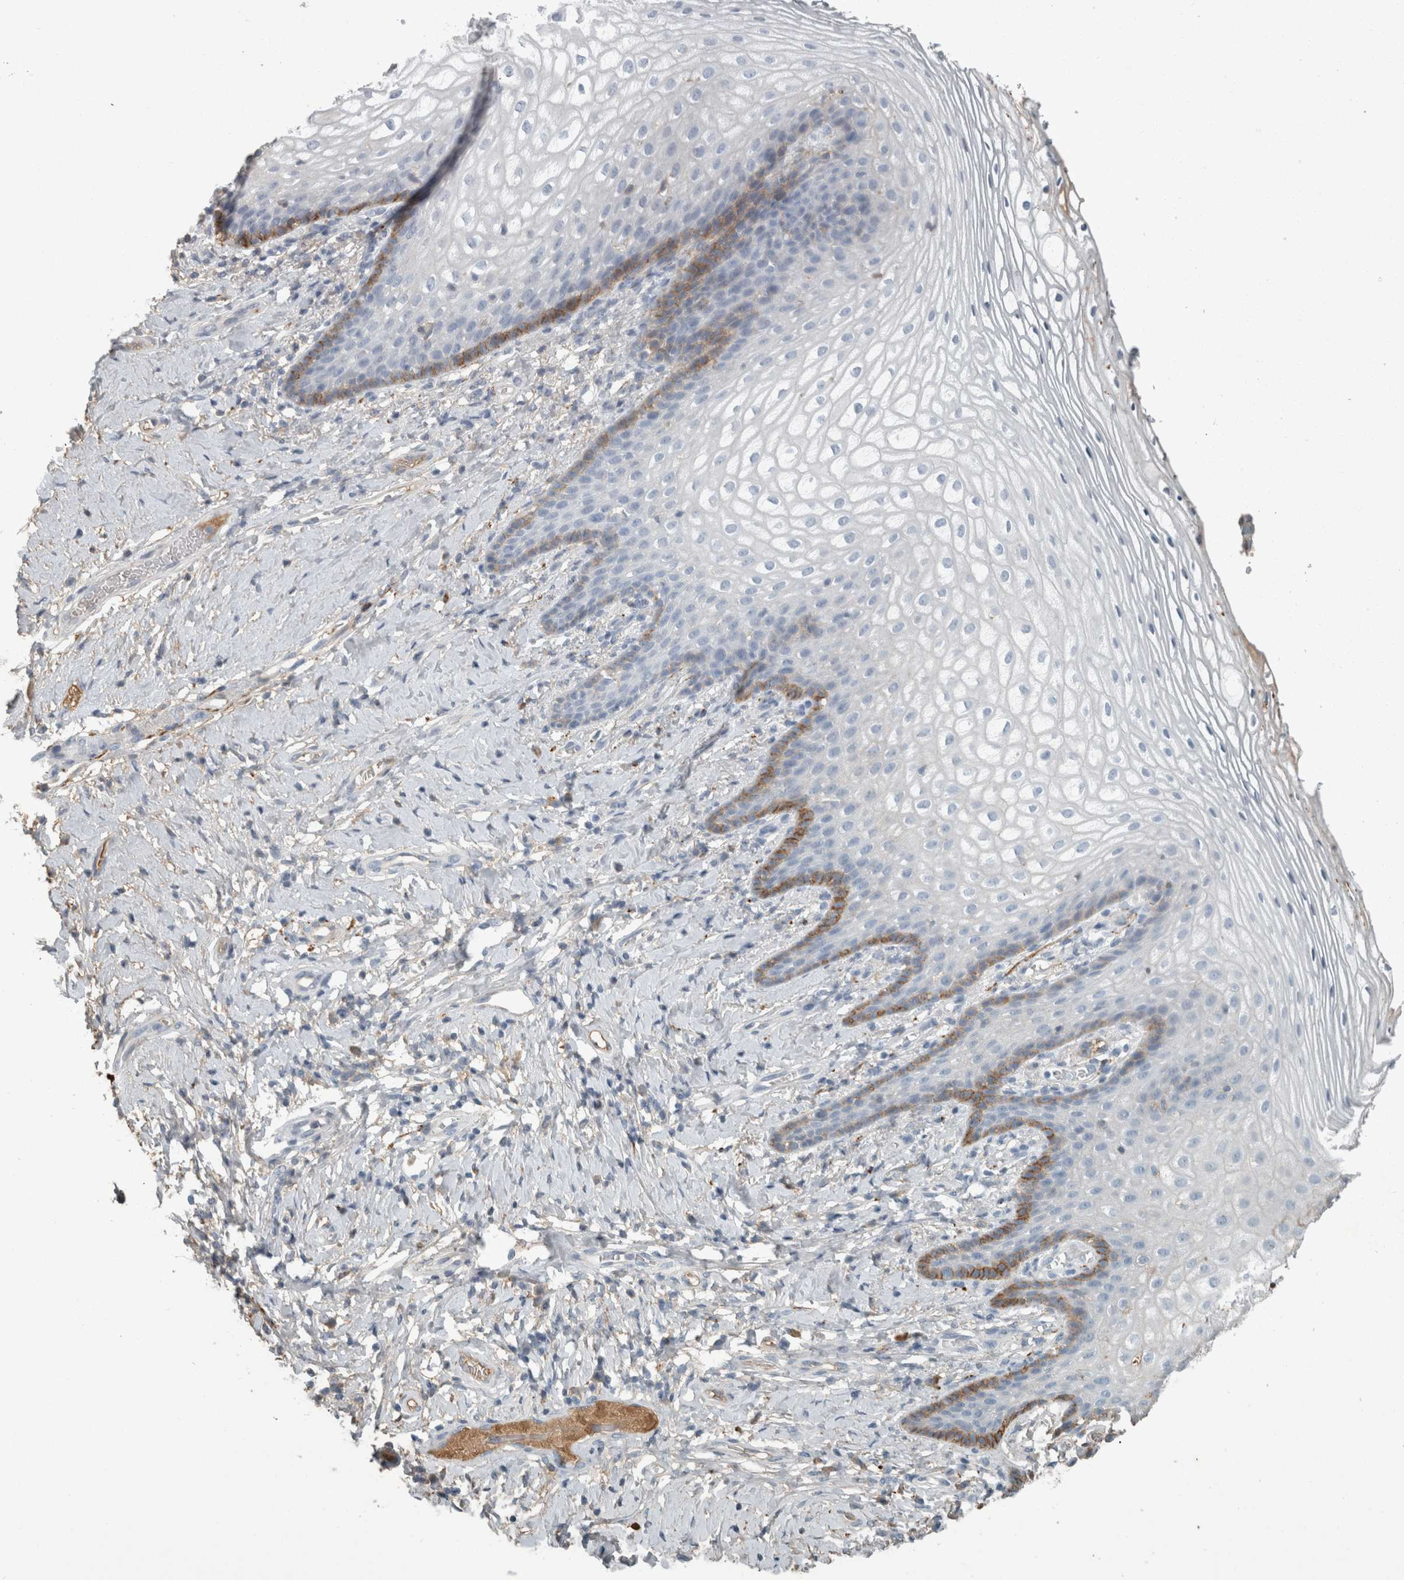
{"staining": {"intensity": "moderate", "quantity": "<25%", "location": "cytoplasmic/membranous"}, "tissue": "vagina", "cell_type": "Squamous epithelial cells", "image_type": "normal", "snomed": [{"axis": "morphology", "description": "Normal tissue, NOS"}, {"axis": "topography", "description": "Vagina"}], "caption": "Human vagina stained with a brown dye shows moderate cytoplasmic/membranous positive expression in approximately <25% of squamous epithelial cells.", "gene": "CHL1", "patient": {"sex": "female", "age": 60}}